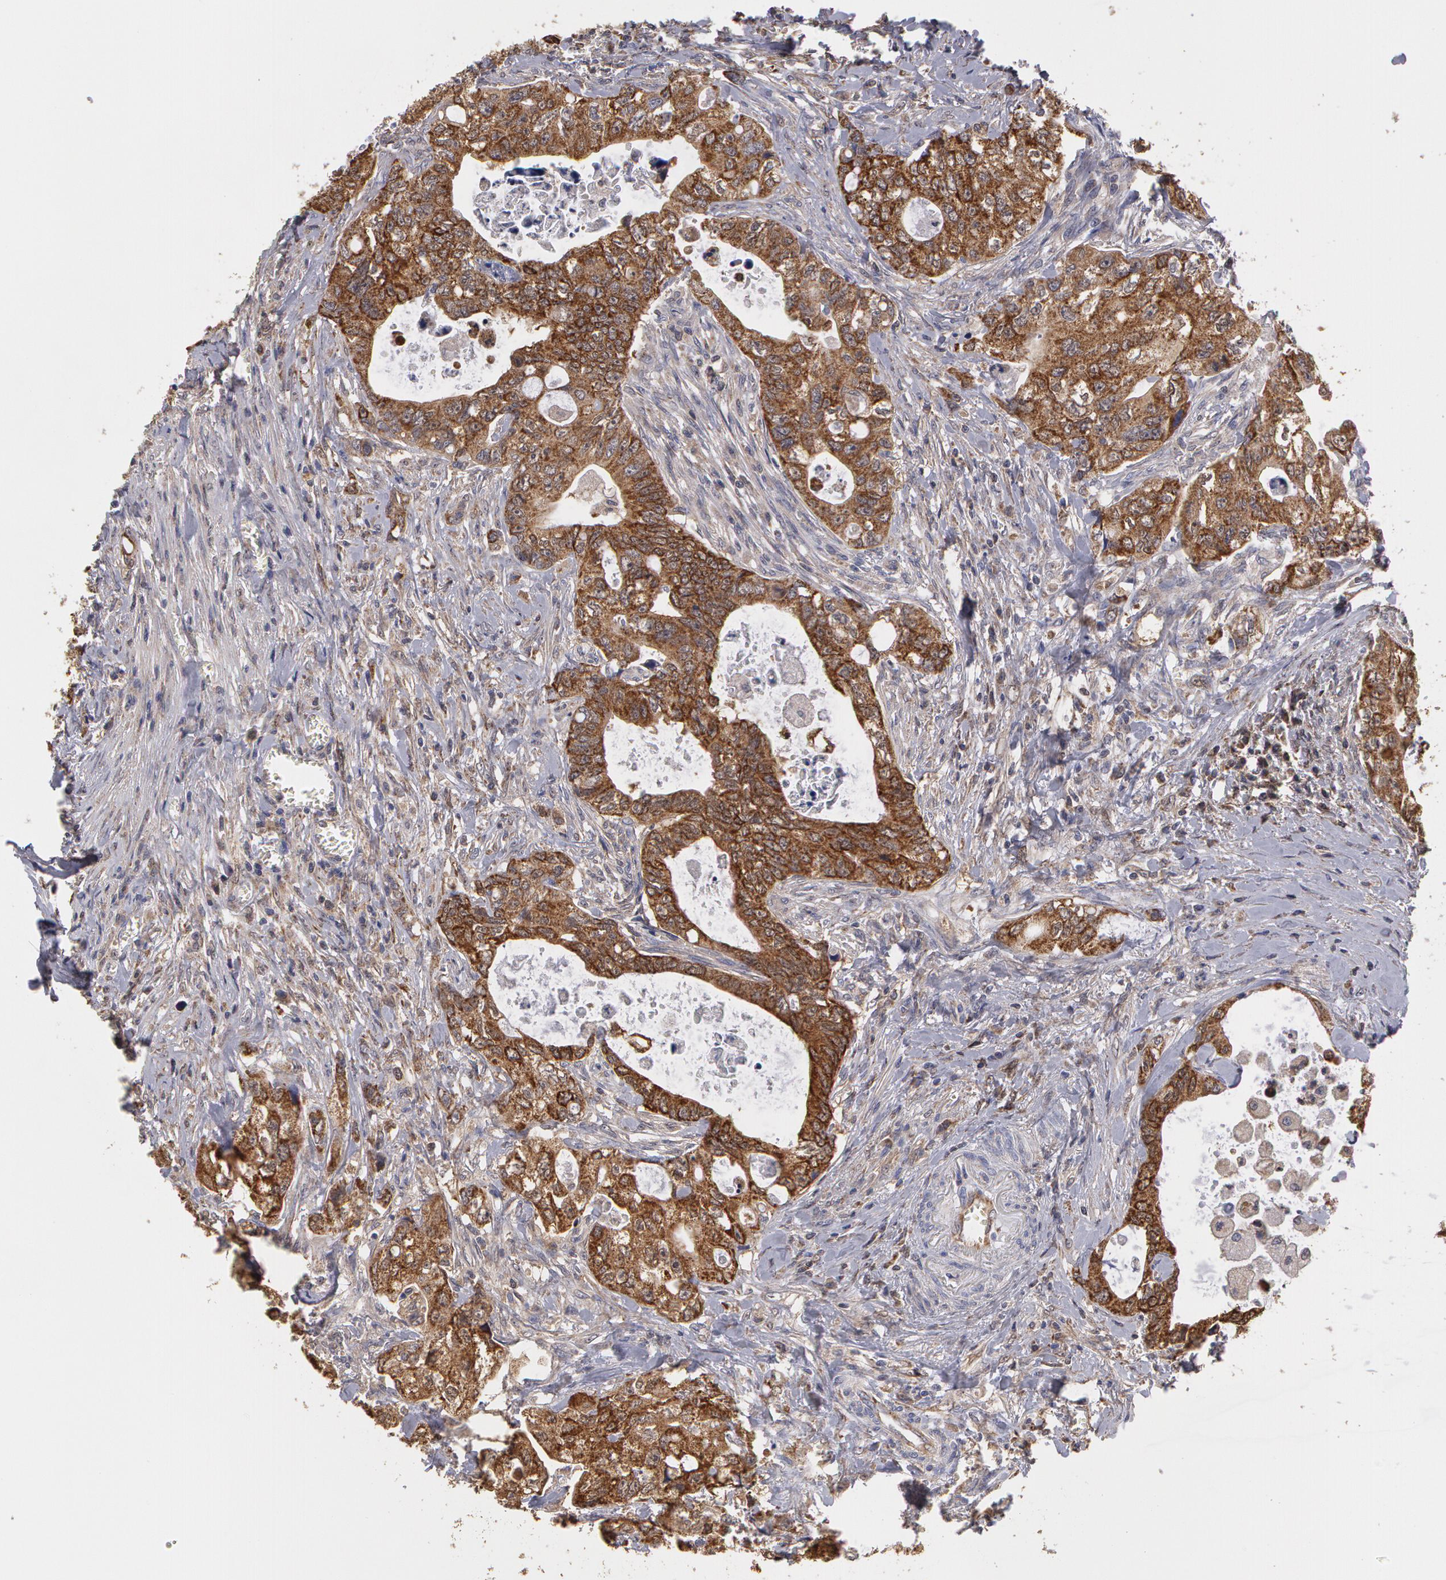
{"staining": {"intensity": "moderate", "quantity": ">75%", "location": "cytoplasmic/membranous"}, "tissue": "colorectal cancer", "cell_type": "Tumor cells", "image_type": "cancer", "snomed": [{"axis": "morphology", "description": "Adenocarcinoma, NOS"}, {"axis": "topography", "description": "Rectum"}], "caption": "A high-resolution photomicrograph shows IHC staining of adenocarcinoma (colorectal), which shows moderate cytoplasmic/membranous staining in about >75% of tumor cells. The staining is performed using DAB brown chromogen to label protein expression. The nuclei are counter-stained blue using hematoxylin.", "gene": "MPST", "patient": {"sex": "female", "age": 57}}